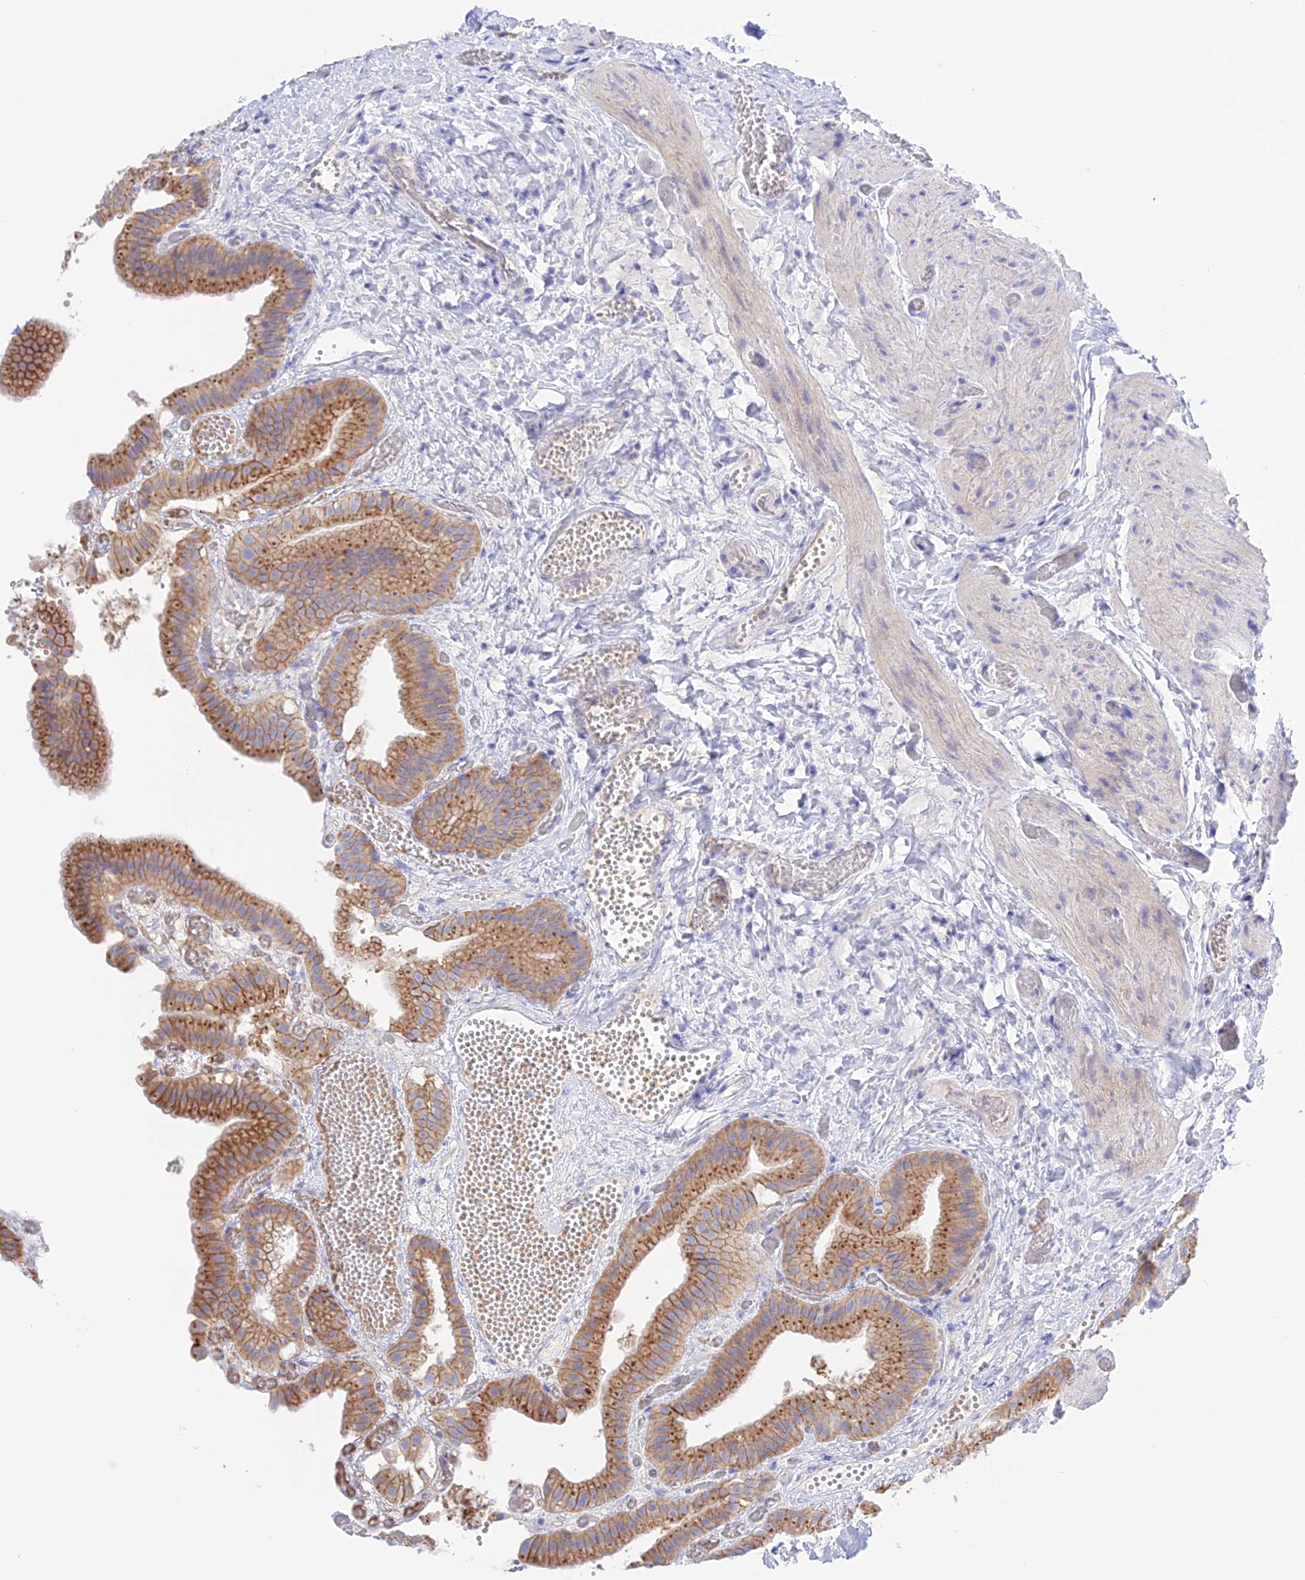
{"staining": {"intensity": "moderate", "quantity": ">75%", "location": "cytoplasmic/membranous"}, "tissue": "gallbladder", "cell_type": "Glandular cells", "image_type": "normal", "snomed": [{"axis": "morphology", "description": "Normal tissue, NOS"}, {"axis": "topography", "description": "Gallbladder"}], "caption": "An immunohistochemistry (IHC) image of benign tissue is shown. Protein staining in brown labels moderate cytoplasmic/membranous positivity in gallbladder within glandular cells.", "gene": "CHSY3", "patient": {"sex": "female", "age": 64}}